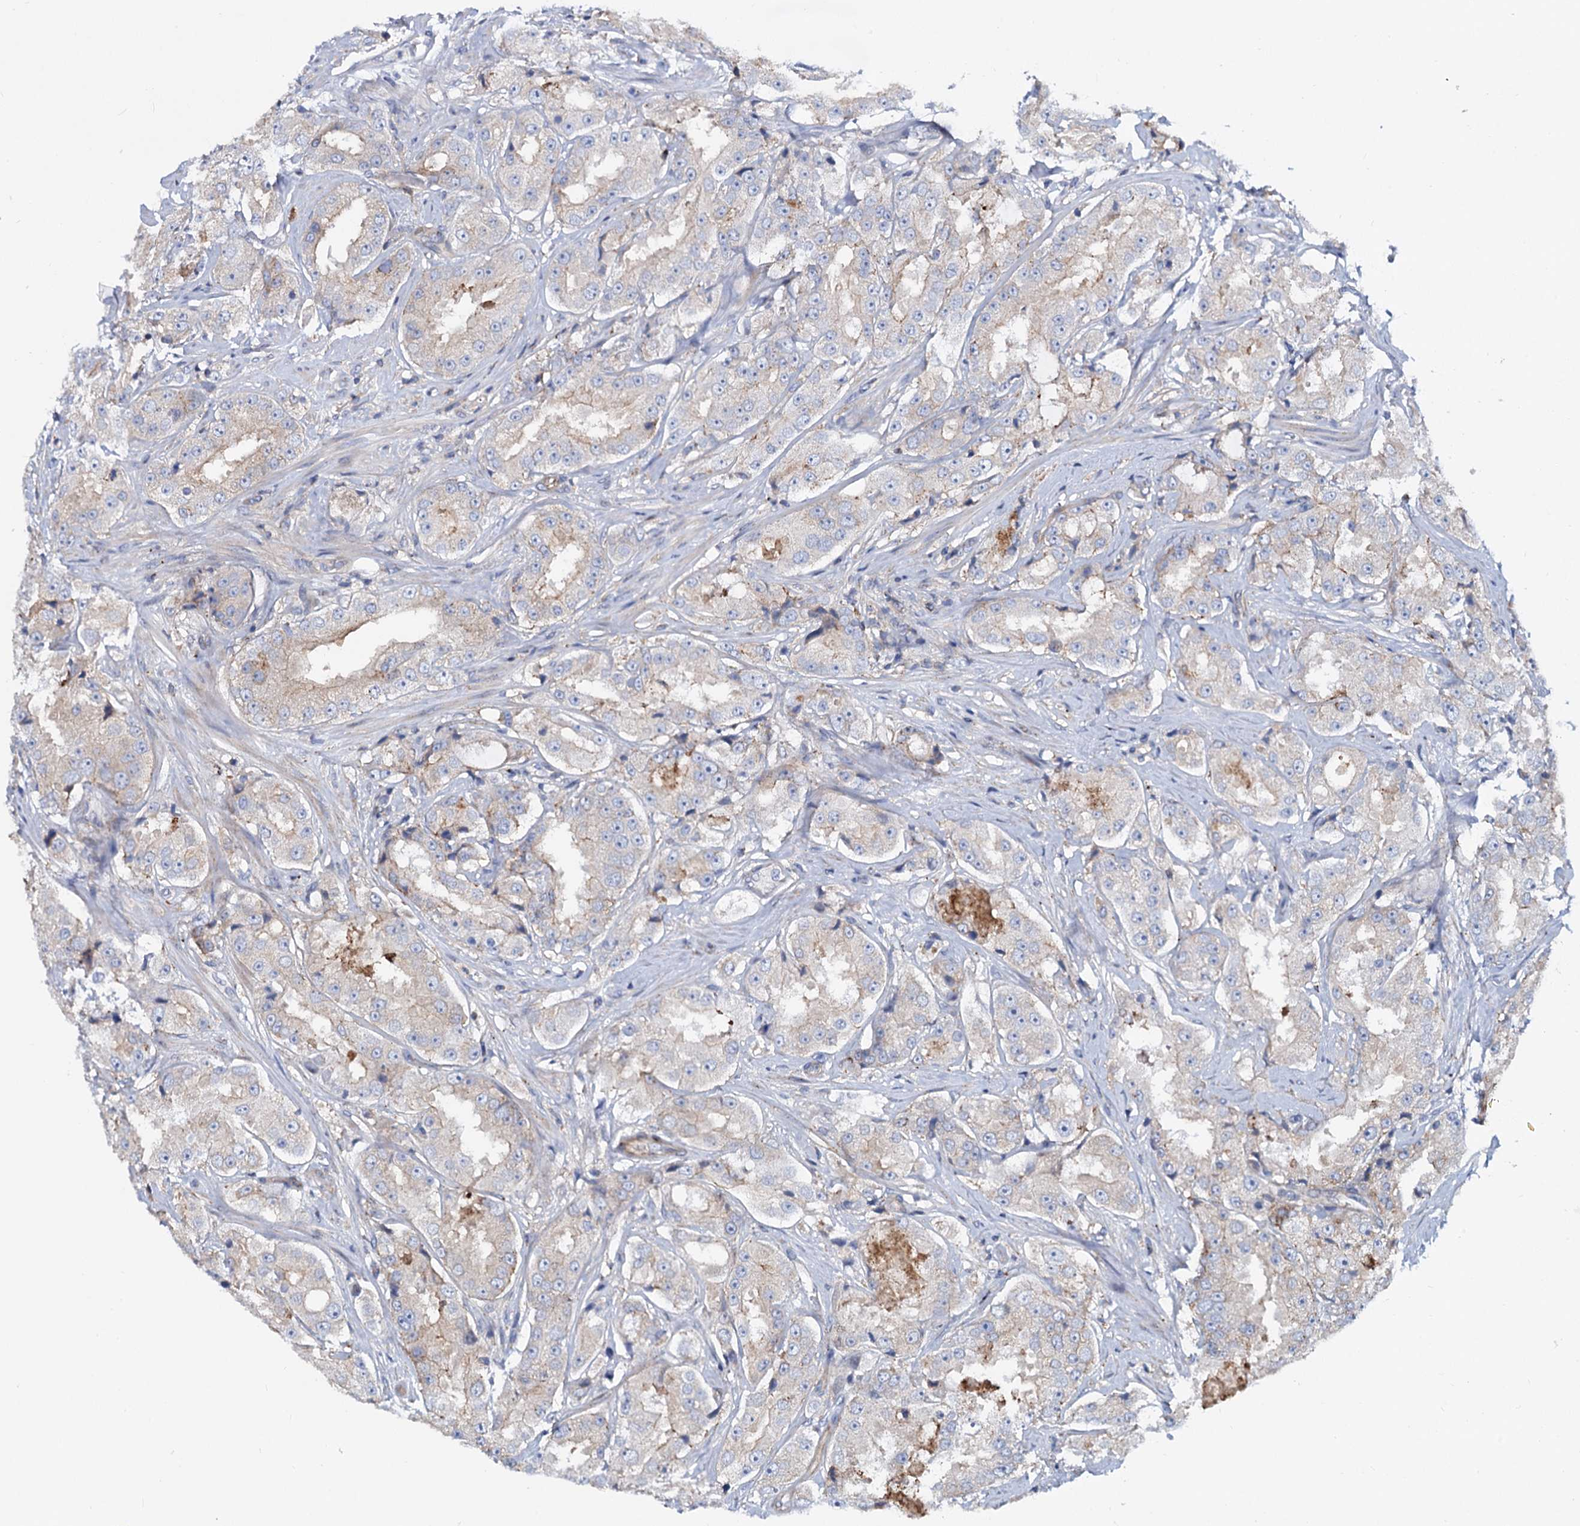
{"staining": {"intensity": "negative", "quantity": "none", "location": "none"}, "tissue": "prostate cancer", "cell_type": "Tumor cells", "image_type": "cancer", "snomed": [{"axis": "morphology", "description": "Adenocarcinoma, High grade"}, {"axis": "topography", "description": "Prostate"}], "caption": "Tumor cells show no significant staining in prostate cancer.", "gene": "PSEN1", "patient": {"sex": "male", "age": 73}}